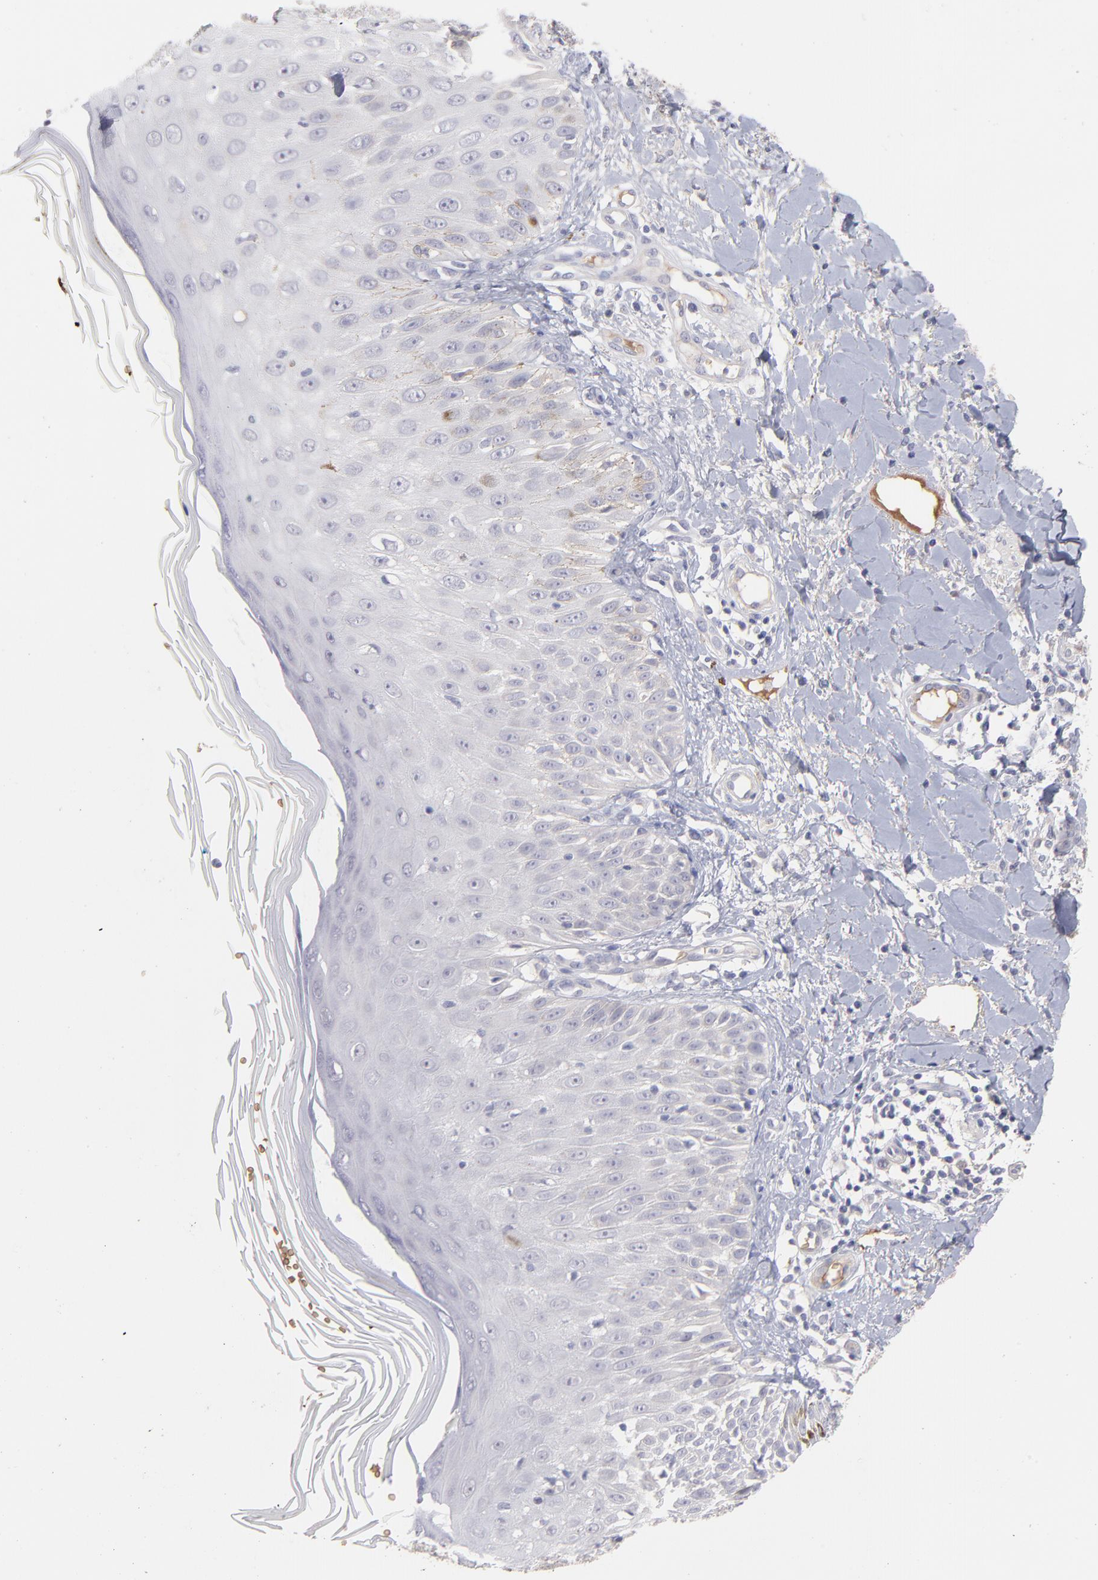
{"staining": {"intensity": "negative", "quantity": "none", "location": "none"}, "tissue": "skin cancer", "cell_type": "Tumor cells", "image_type": "cancer", "snomed": [{"axis": "morphology", "description": "Squamous cell carcinoma, NOS"}, {"axis": "topography", "description": "Skin"}], "caption": "Tumor cells show no significant expression in squamous cell carcinoma (skin). (Stains: DAB (3,3'-diaminobenzidine) IHC with hematoxylin counter stain, Microscopy: brightfield microscopy at high magnification).", "gene": "F13B", "patient": {"sex": "male", "age": 24}}